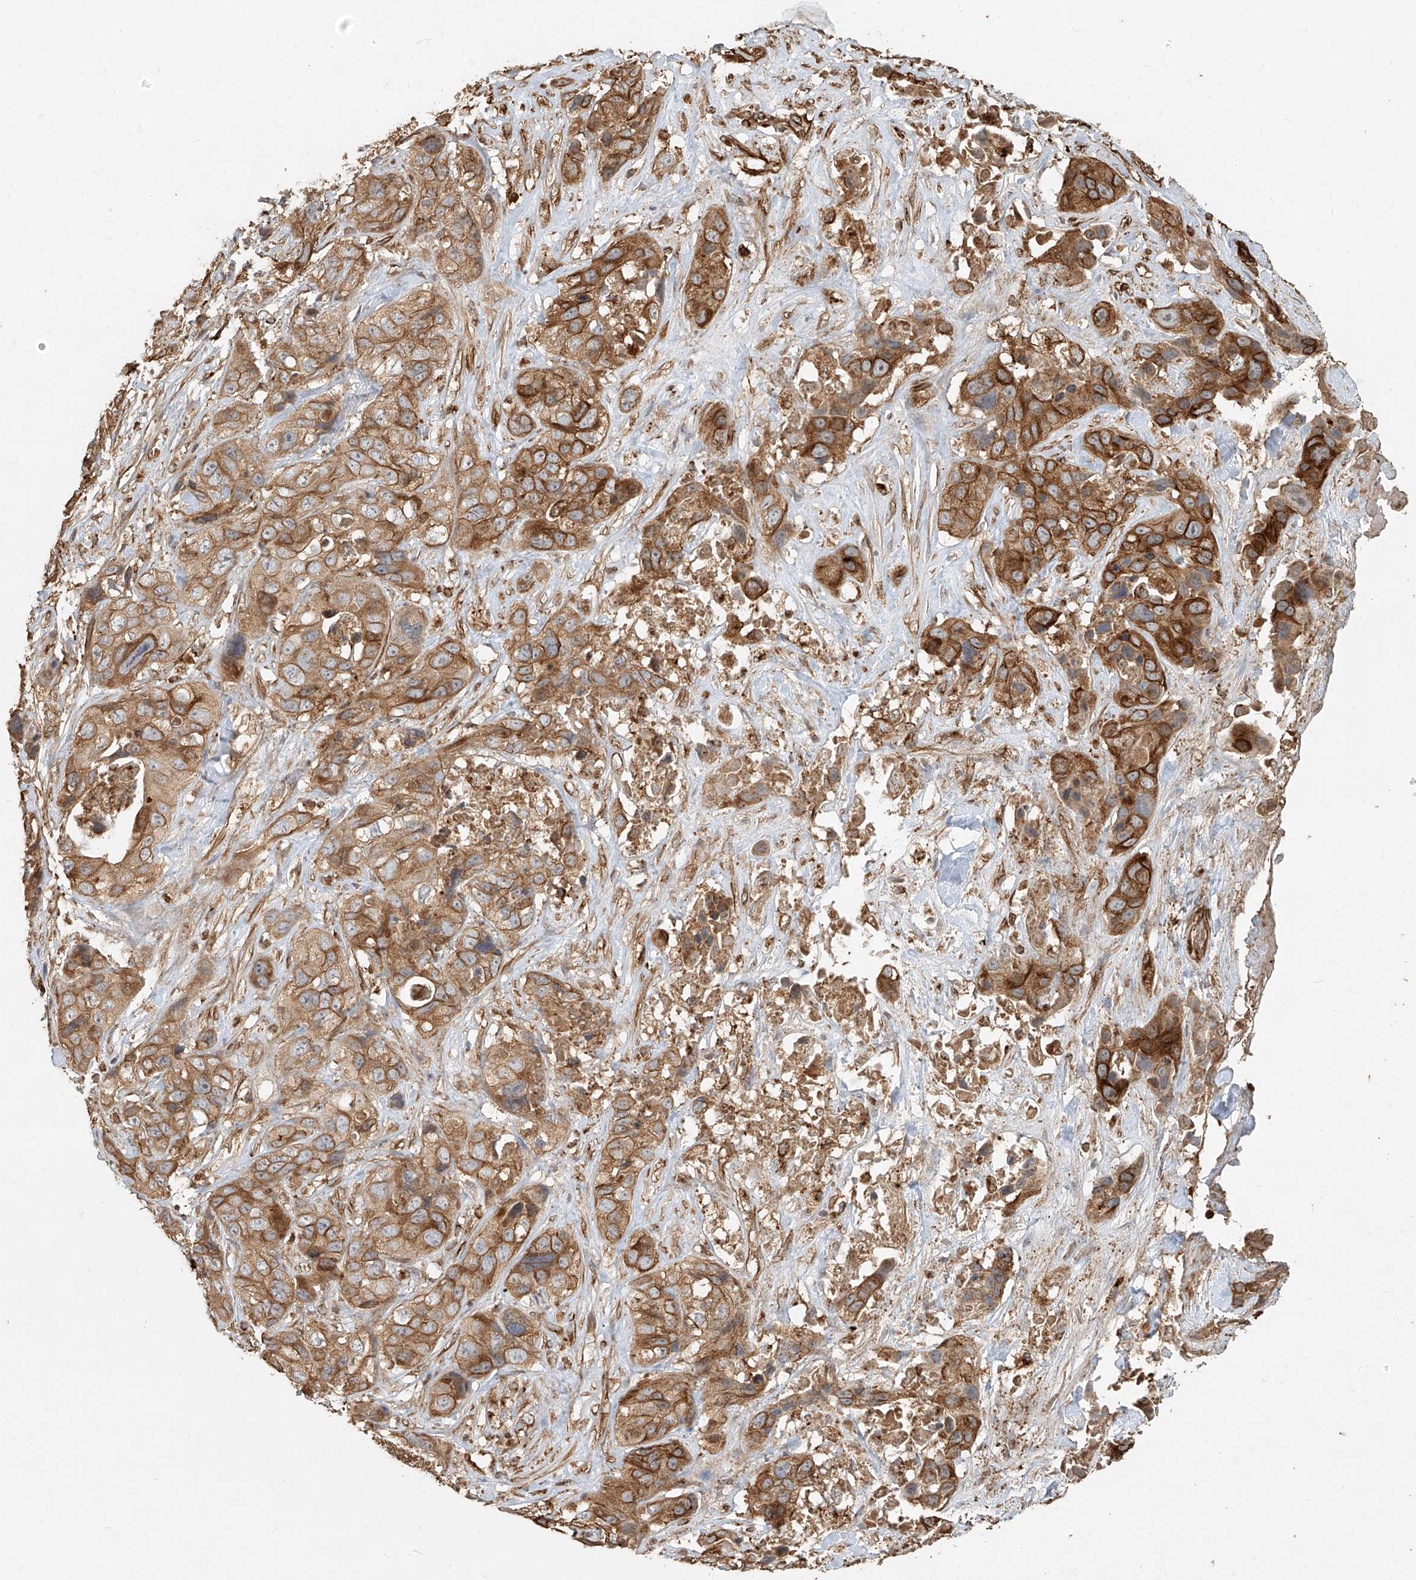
{"staining": {"intensity": "moderate", "quantity": ">75%", "location": "cytoplasmic/membranous"}, "tissue": "liver cancer", "cell_type": "Tumor cells", "image_type": "cancer", "snomed": [{"axis": "morphology", "description": "Cholangiocarcinoma"}, {"axis": "topography", "description": "Liver"}], "caption": "Immunohistochemistry (IHC) micrograph of human liver cancer (cholangiocarcinoma) stained for a protein (brown), which reveals medium levels of moderate cytoplasmic/membranous expression in about >75% of tumor cells.", "gene": "EFNB1", "patient": {"sex": "female", "age": 61}}